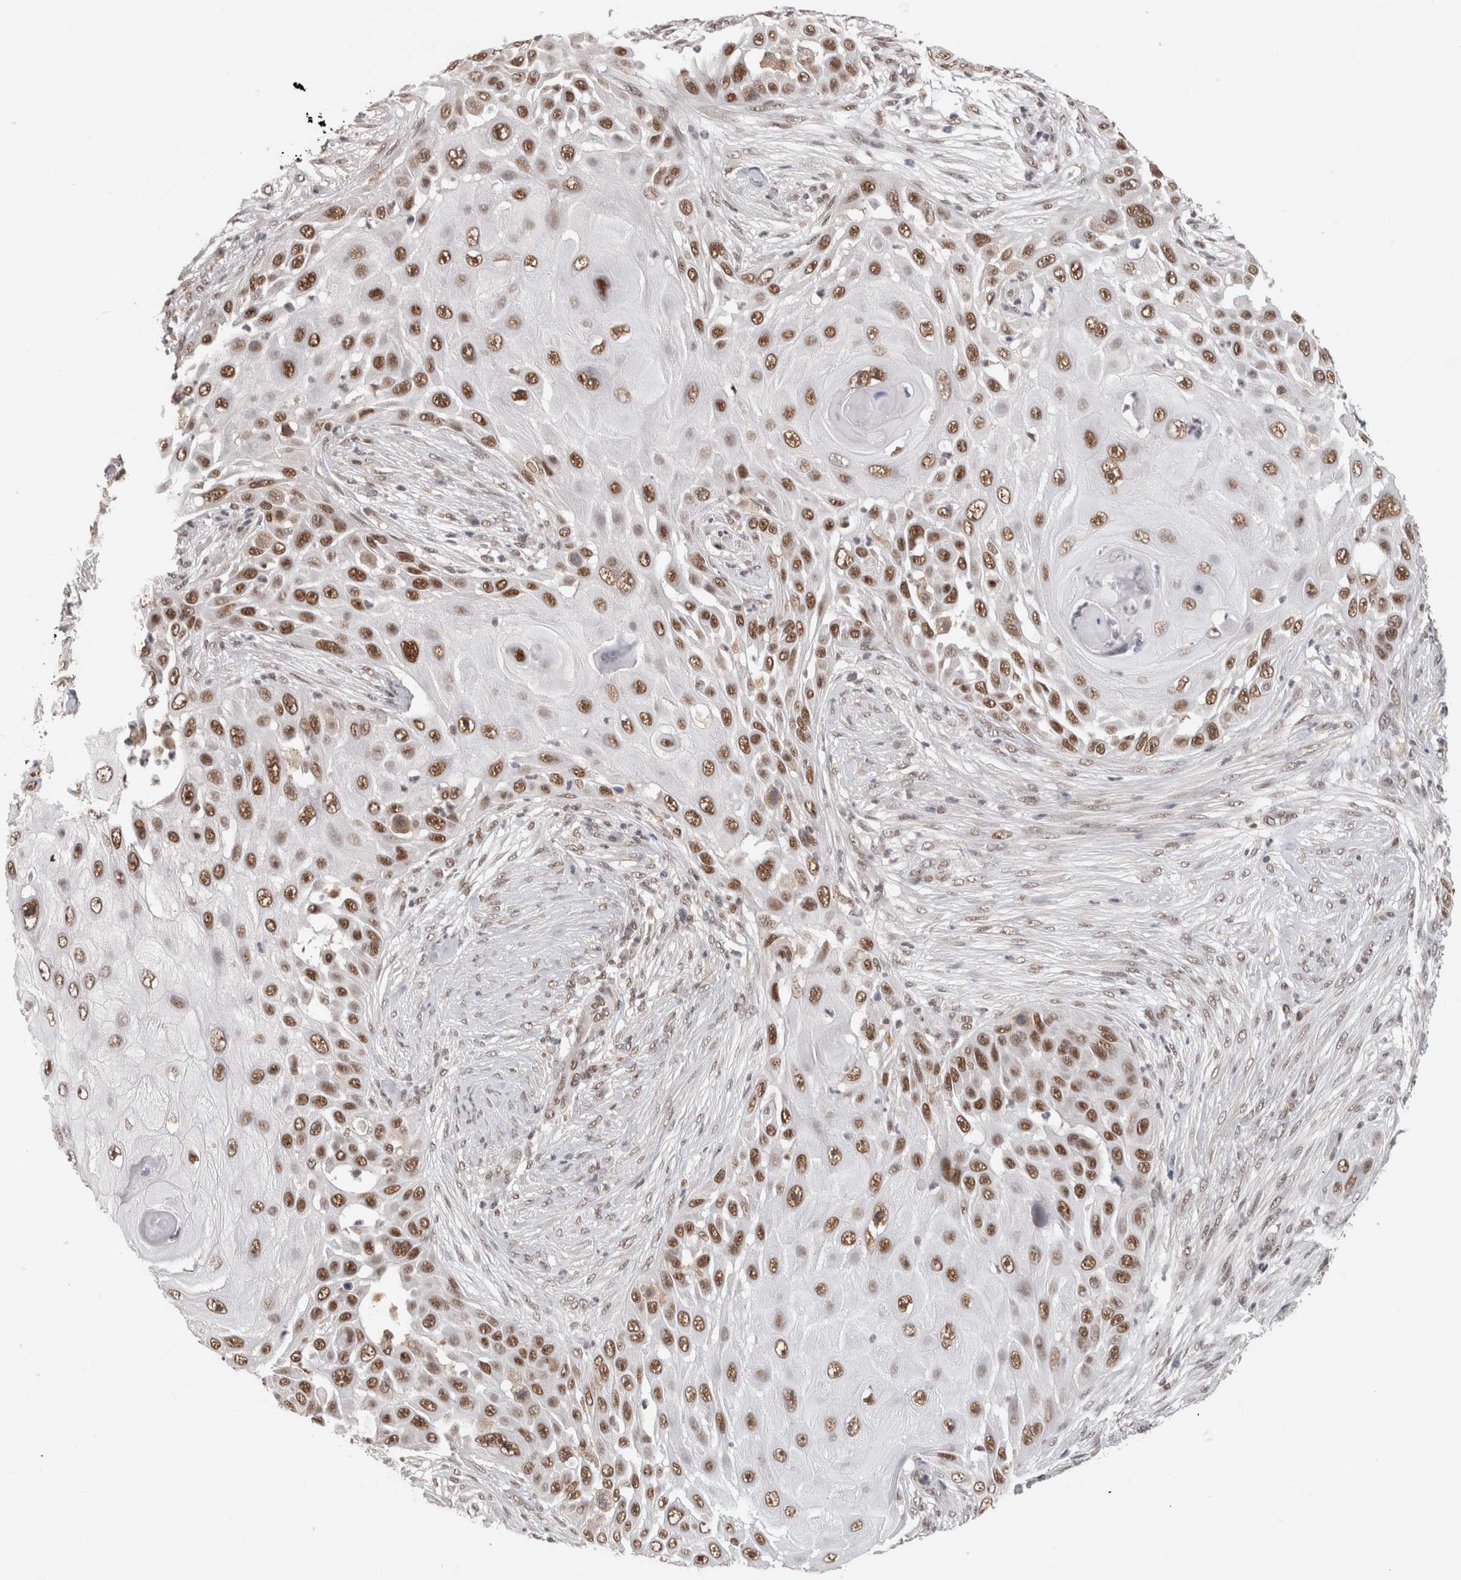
{"staining": {"intensity": "strong", "quantity": ">75%", "location": "nuclear"}, "tissue": "skin cancer", "cell_type": "Tumor cells", "image_type": "cancer", "snomed": [{"axis": "morphology", "description": "Squamous cell carcinoma, NOS"}, {"axis": "topography", "description": "Skin"}], "caption": "The histopathology image demonstrates immunohistochemical staining of skin cancer. There is strong nuclear staining is appreciated in about >75% of tumor cells. (IHC, brightfield microscopy, high magnification).", "gene": "ZNF830", "patient": {"sex": "female", "age": 44}}